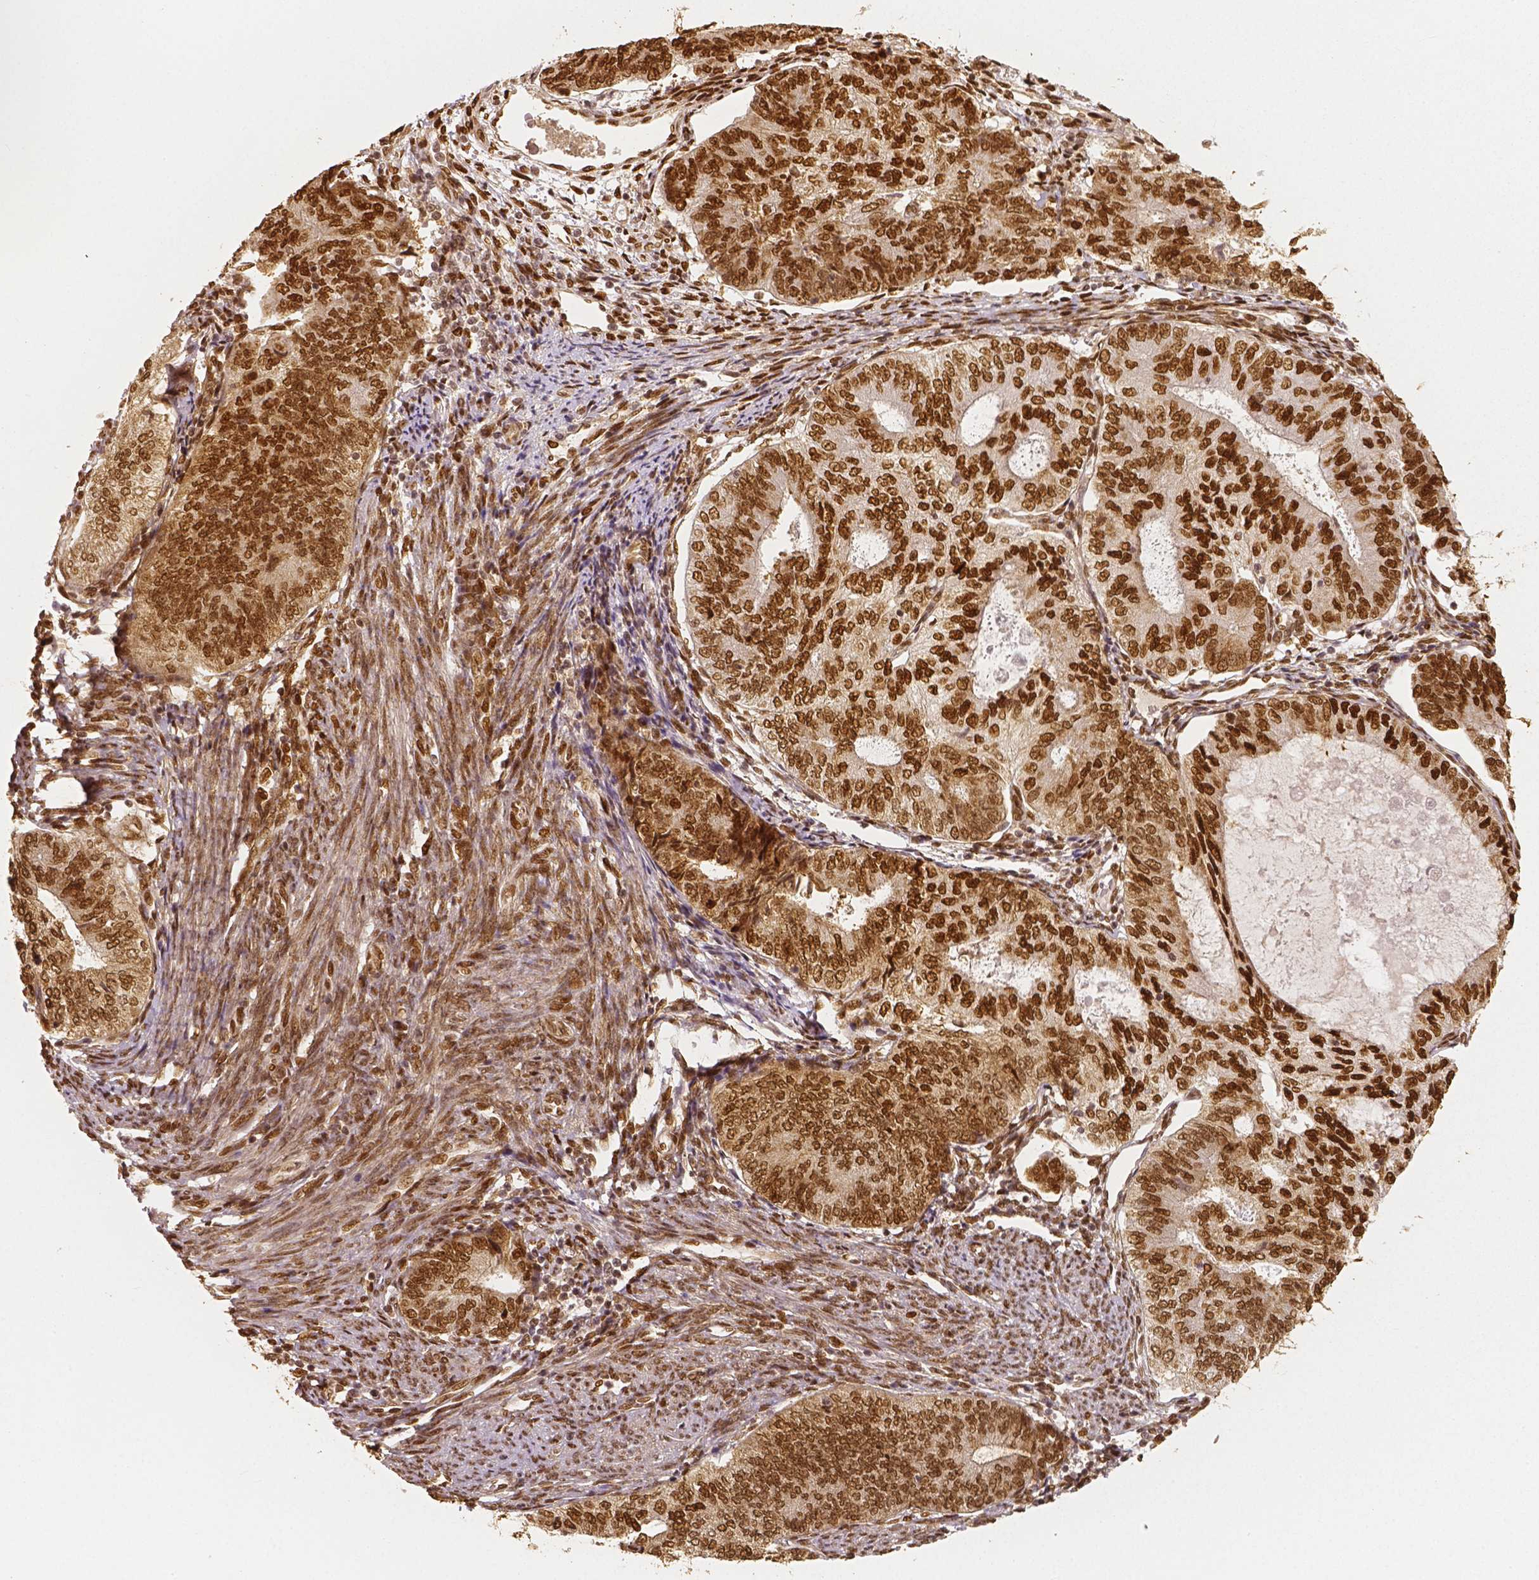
{"staining": {"intensity": "moderate", "quantity": ">75%", "location": "cytoplasmic/membranous,nuclear"}, "tissue": "endometrial cancer", "cell_type": "Tumor cells", "image_type": "cancer", "snomed": [{"axis": "morphology", "description": "Adenocarcinoma, NOS"}, {"axis": "topography", "description": "Endometrium"}], "caption": "This is a micrograph of IHC staining of endometrial adenocarcinoma, which shows moderate positivity in the cytoplasmic/membranous and nuclear of tumor cells.", "gene": "NUCKS1", "patient": {"sex": "female", "age": 65}}